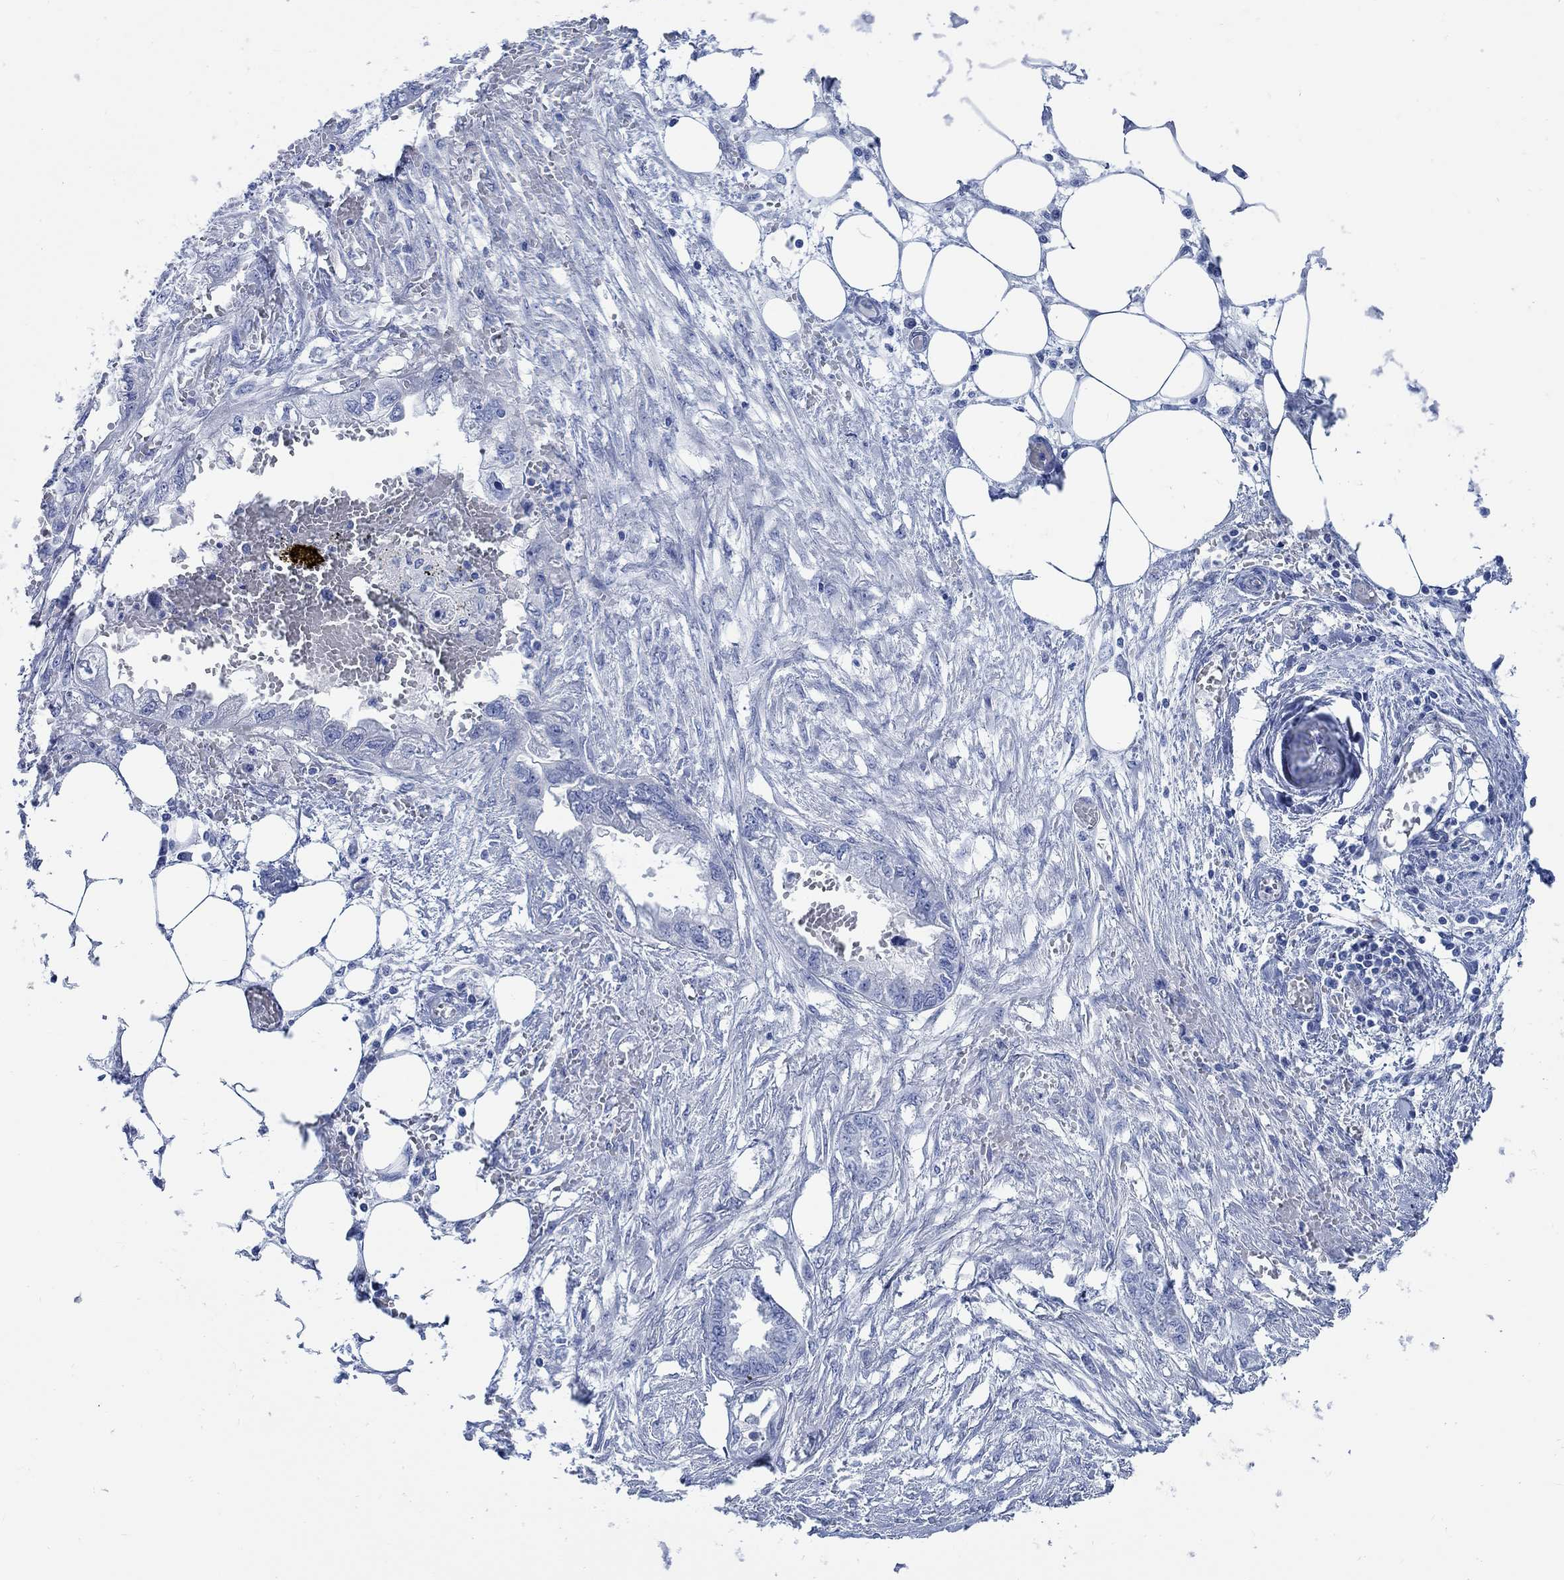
{"staining": {"intensity": "negative", "quantity": "none", "location": "none"}, "tissue": "endometrial cancer", "cell_type": "Tumor cells", "image_type": "cancer", "snomed": [{"axis": "morphology", "description": "Adenocarcinoma, NOS"}, {"axis": "morphology", "description": "Adenocarcinoma, metastatic, NOS"}, {"axis": "topography", "description": "Adipose tissue"}, {"axis": "topography", "description": "Endometrium"}], "caption": "This is an immunohistochemistry (IHC) image of human endometrial cancer. There is no staining in tumor cells.", "gene": "CAMK2N1", "patient": {"sex": "female", "age": 67}}